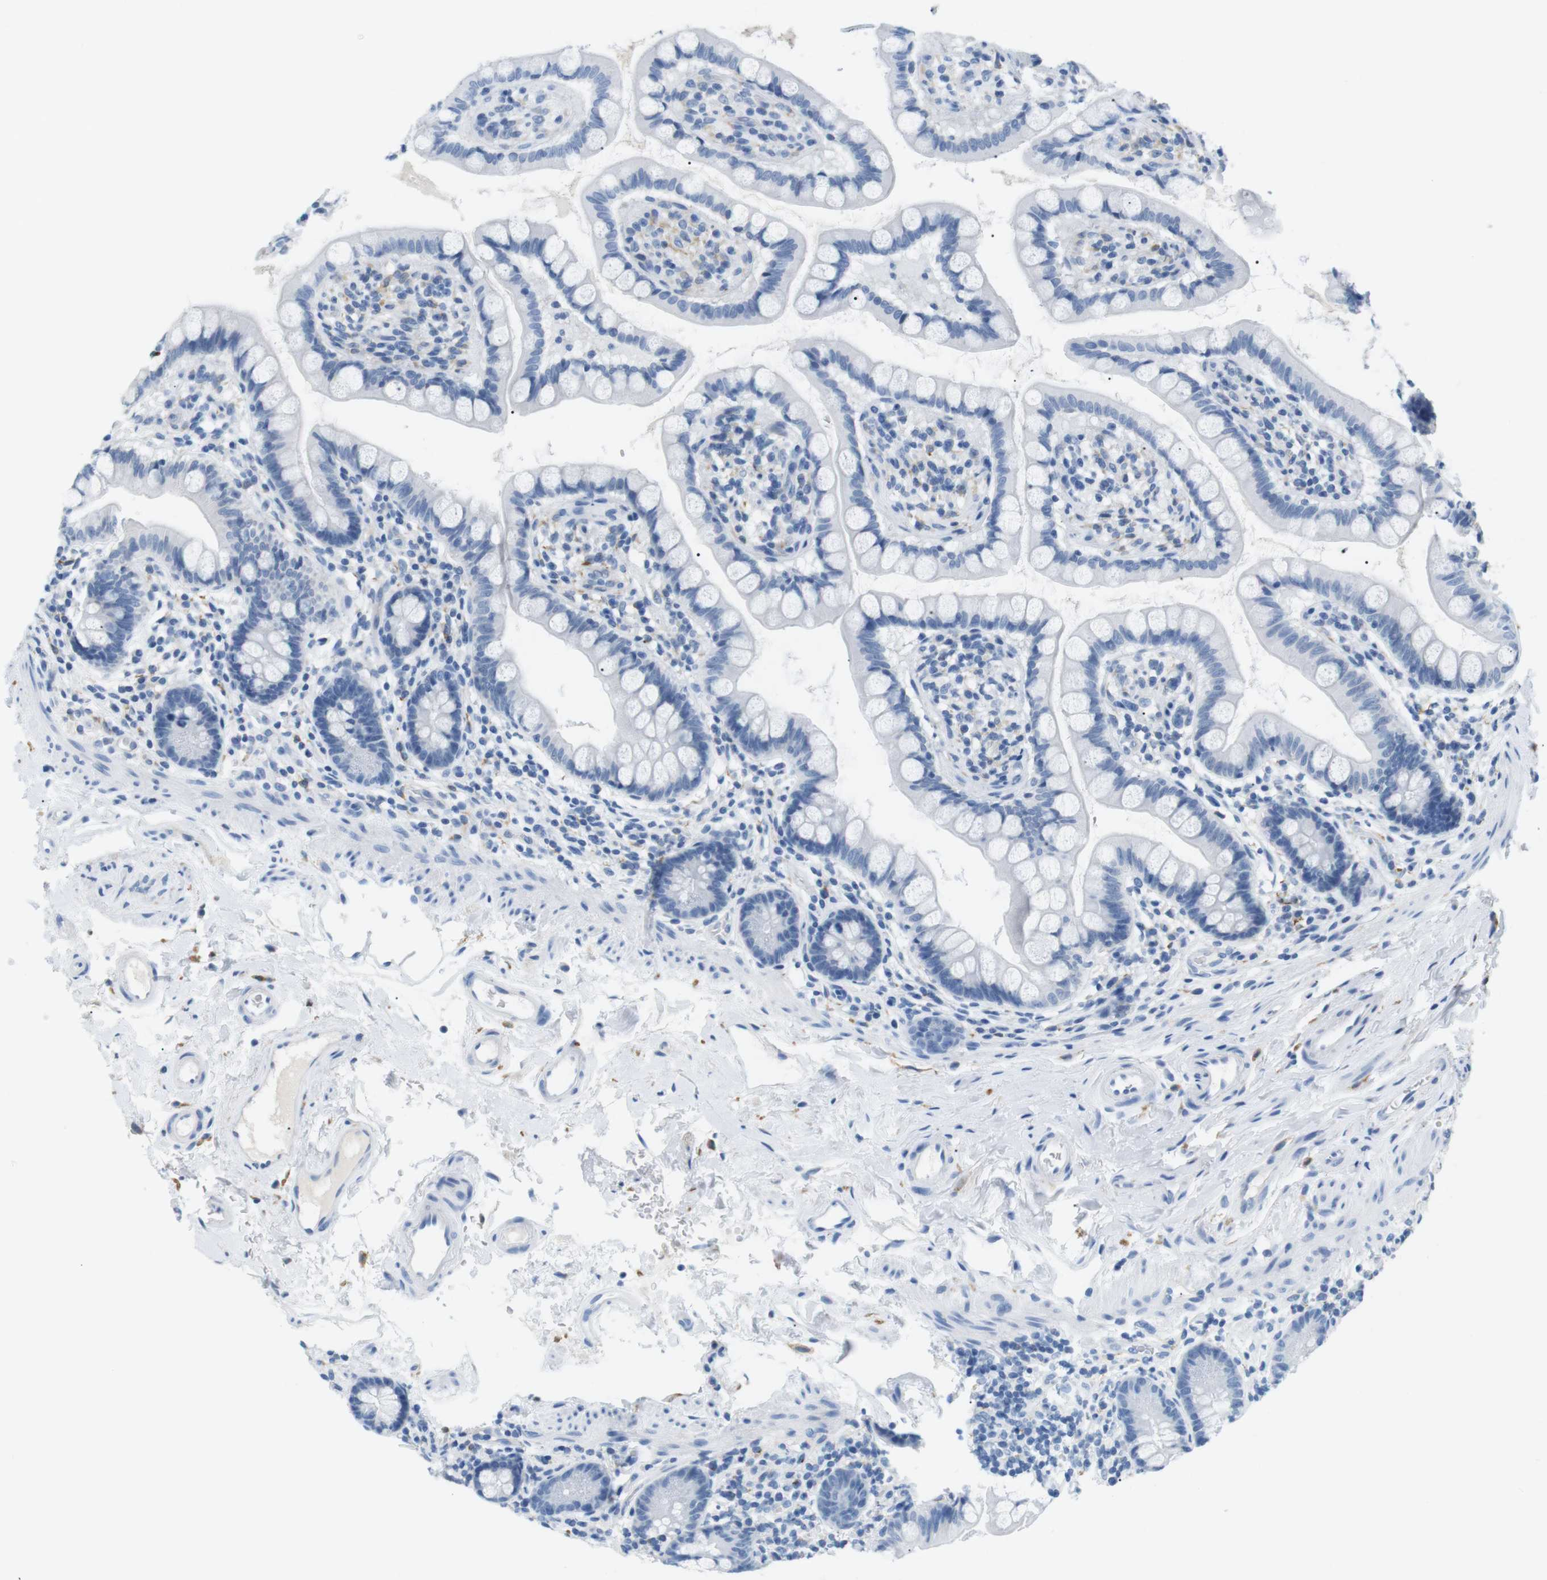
{"staining": {"intensity": "negative", "quantity": "none", "location": "none"}, "tissue": "small intestine", "cell_type": "Glandular cells", "image_type": "normal", "snomed": [{"axis": "morphology", "description": "Normal tissue, NOS"}, {"axis": "topography", "description": "Small intestine"}], "caption": "Protein analysis of normal small intestine exhibits no significant expression in glandular cells.", "gene": "FCGRT", "patient": {"sex": "female", "age": 84}}